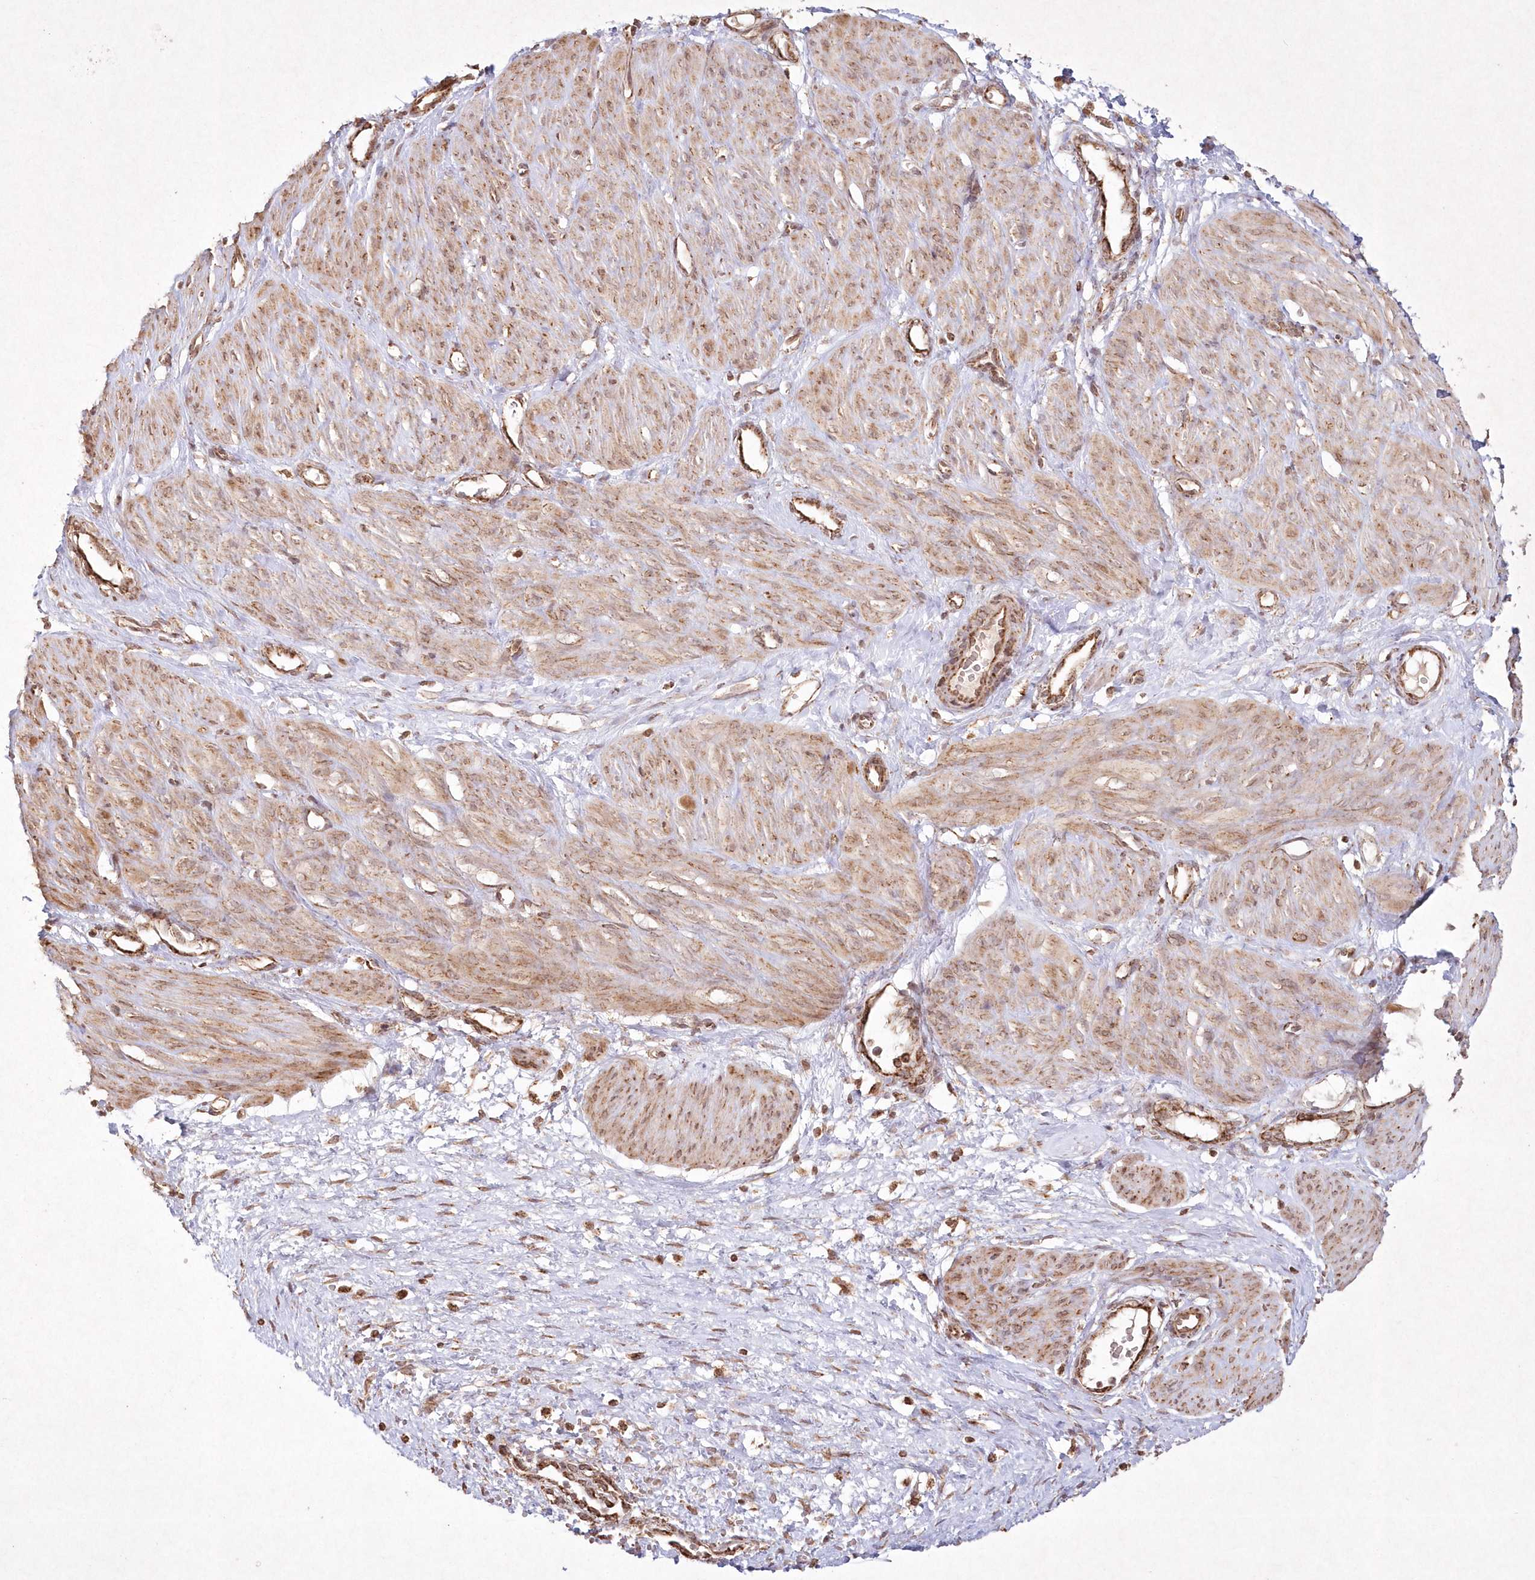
{"staining": {"intensity": "weak", "quantity": ">75%", "location": "cytoplasmic/membranous"}, "tissue": "smooth muscle", "cell_type": "Smooth muscle cells", "image_type": "normal", "snomed": [{"axis": "morphology", "description": "Normal tissue, NOS"}, {"axis": "topography", "description": "Endometrium"}], "caption": "A brown stain highlights weak cytoplasmic/membranous expression of a protein in smooth muscle cells of normal smooth muscle. The staining was performed using DAB to visualize the protein expression in brown, while the nuclei were stained in blue with hematoxylin (Magnification: 20x).", "gene": "LRPPRC", "patient": {"sex": "female", "age": 33}}